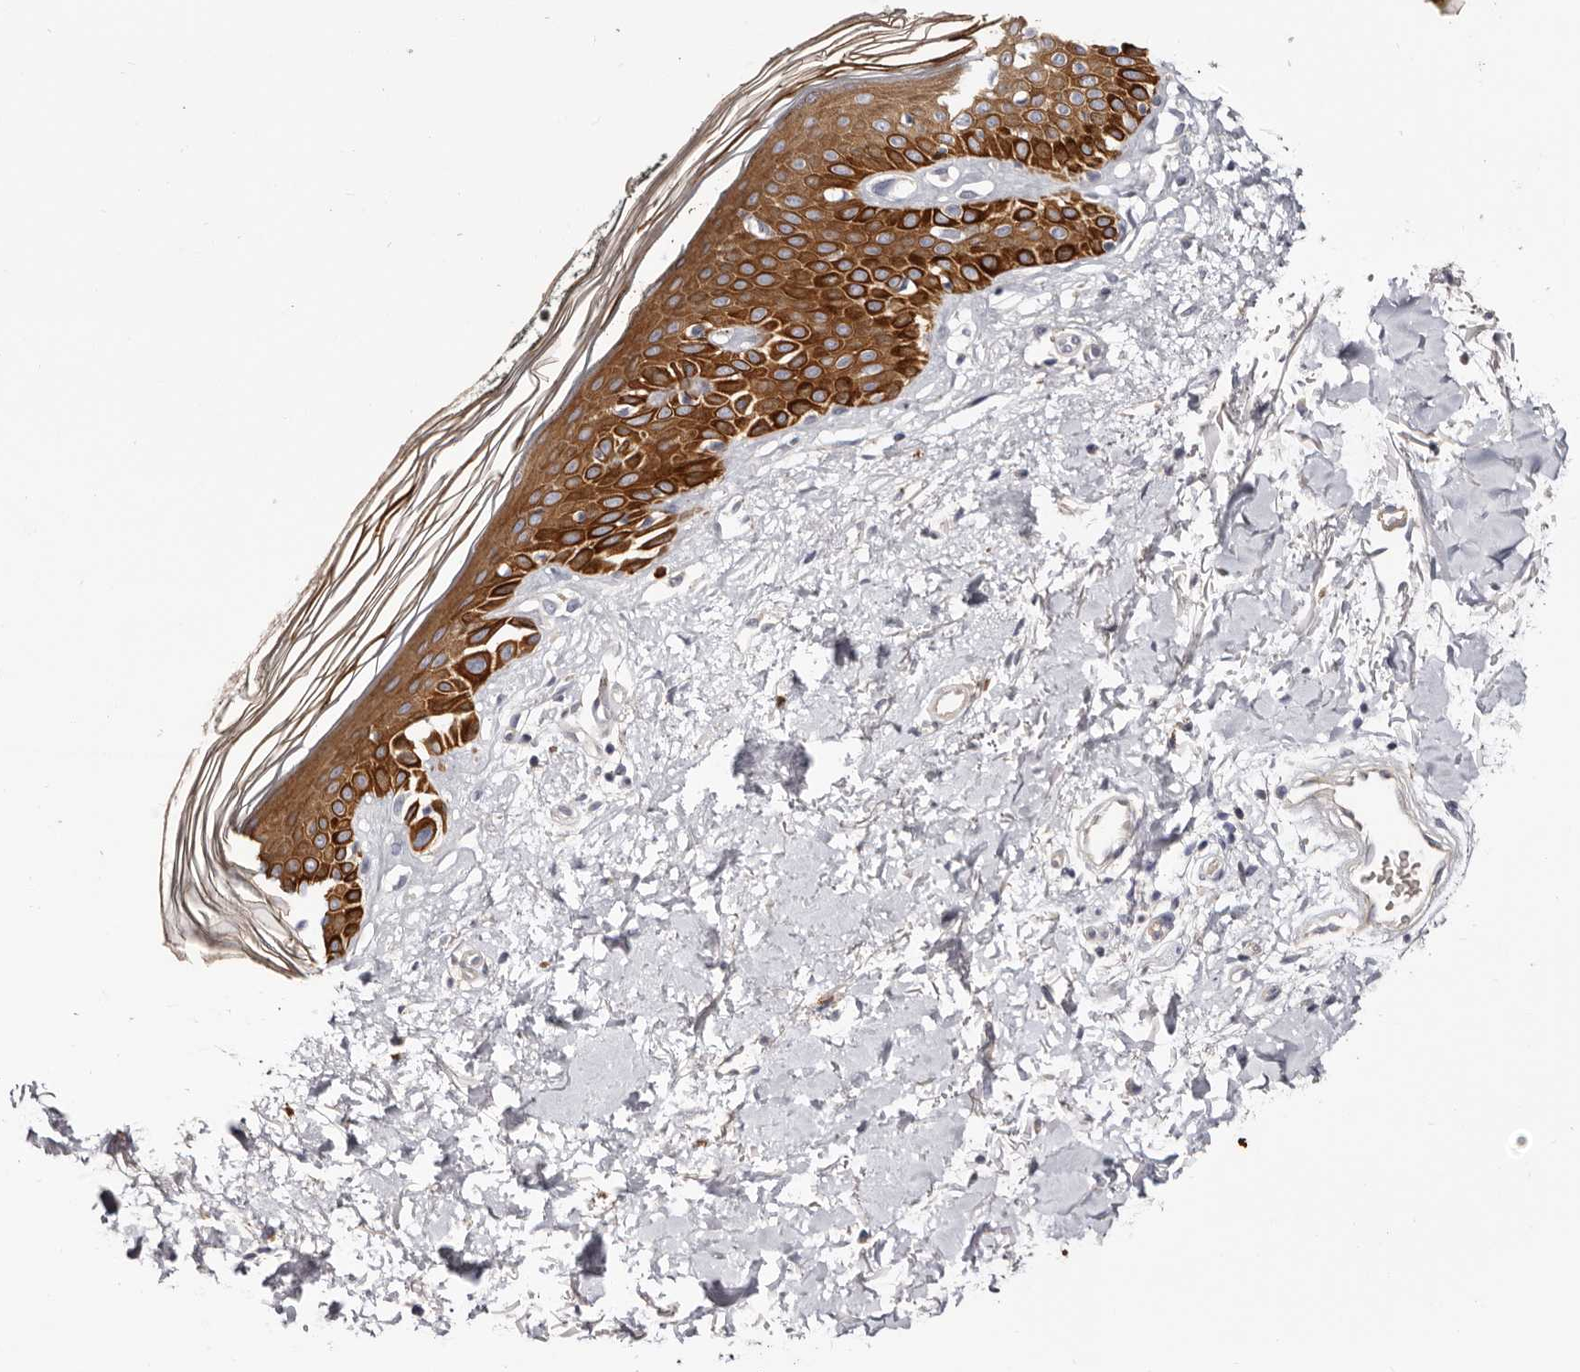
{"staining": {"intensity": "negative", "quantity": "none", "location": "none"}, "tissue": "skin", "cell_type": "Fibroblasts", "image_type": "normal", "snomed": [{"axis": "morphology", "description": "Normal tissue, NOS"}, {"axis": "topography", "description": "Skin"}], "caption": "Immunohistochemistry (IHC) image of unremarkable skin stained for a protein (brown), which displays no staining in fibroblasts.", "gene": "STK16", "patient": {"sex": "female", "age": 64}}